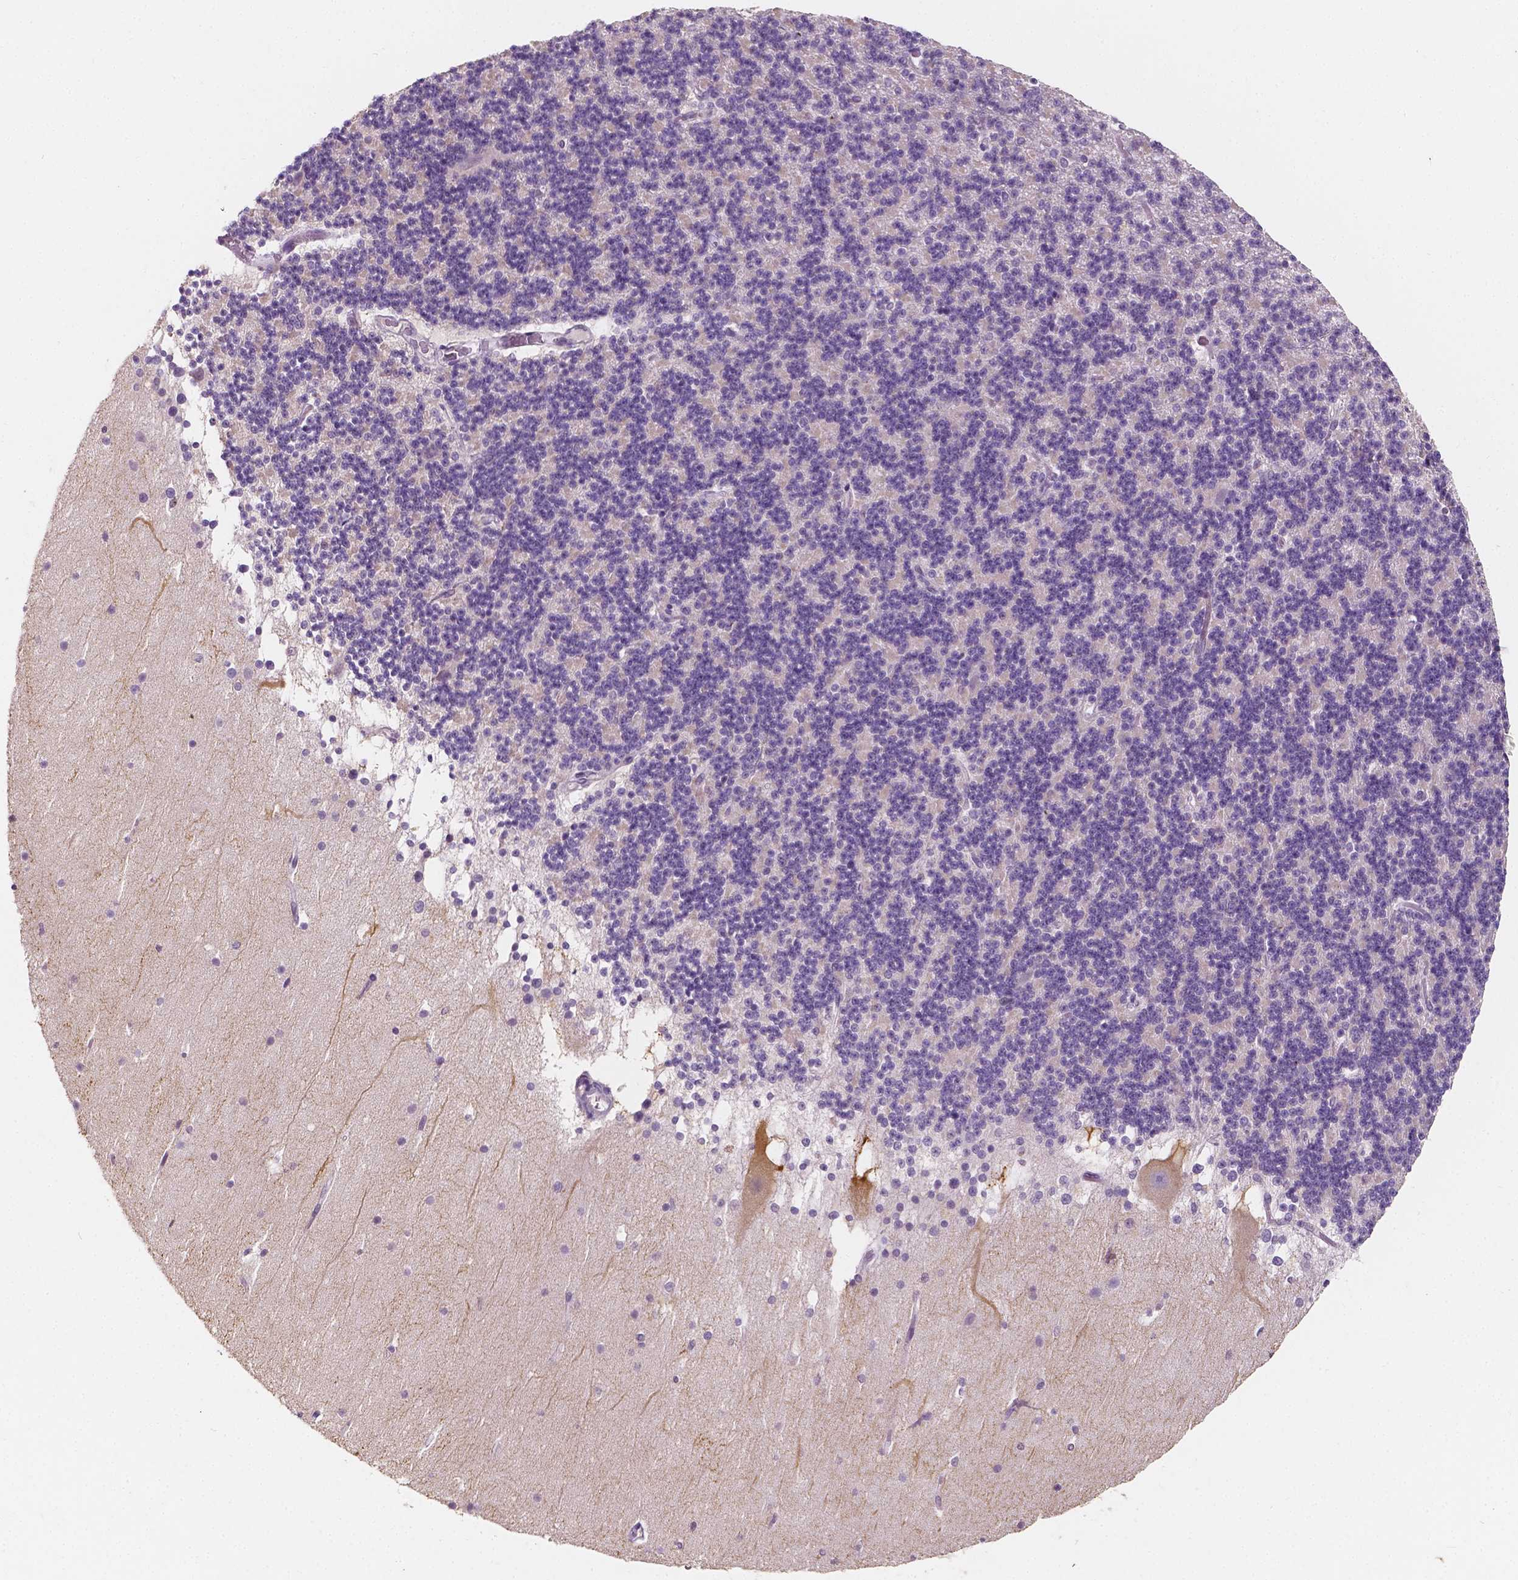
{"staining": {"intensity": "negative", "quantity": "none", "location": "none"}, "tissue": "cerebellum", "cell_type": "Cells in granular layer", "image_type": "normal", "snomed": [{"axis": "morphology", "description": "Normal tissue, NOS"}, {"axis": "topography", "description": "Cerebellum"}], "caption": "The image reveals no significant expression in cells in granular layer of cerebellum. (DAB immunohistochemistry (IHC) visualized using brightfield microscopy, high magnification).", "gene": "TAL1", "patient": {"sex": "female", "age": 19}}